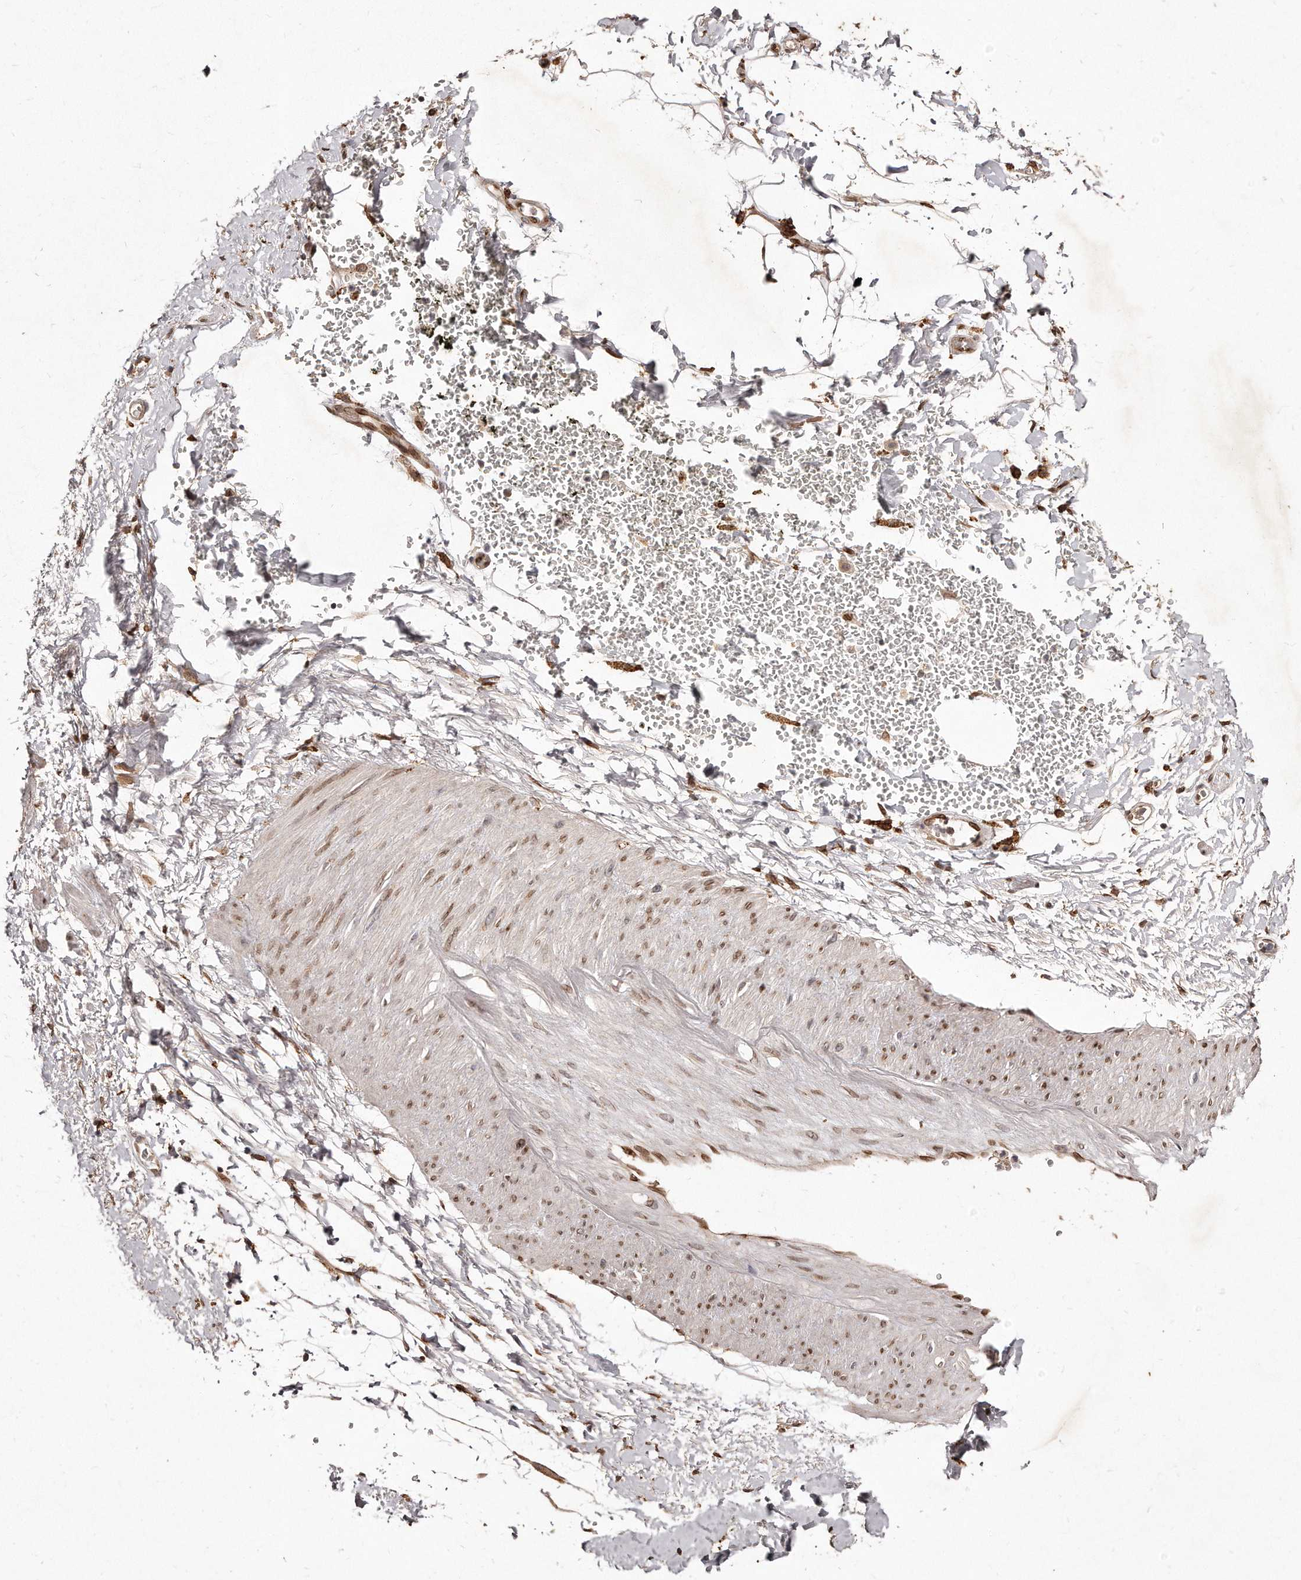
{"staining": {"intensity": "moderate", "quantity": ">75%", "location": "cytoplasmic/membranous,nuclear"}, "tissue": "soft tissue", "cell_type": "Chondrocytes", "image_type": "normal", "snomed": [{"axis": "morphology", "description": "Normal tissue, NOS"}, {"axis": "morphology", "description": "Adenocarcinoma, NOS"}, {"axis": "topography", "description": "Pancreas"}, {"axis": "topography", "description": "Peripheral nerve tissue"}], "caption": "IHC histopathology image of unremarkable soft tissue: human soft tissue stained using IHC displays medium levels of moderate protein expression localized specifically in the cytoplasmic/membranous,nuclear of chondrocytes, appearing as a cytoplasmic/membranous,nuclear brown color.", "gene": "HASPIN", "patient": {"sex": "male", "age": 59}}